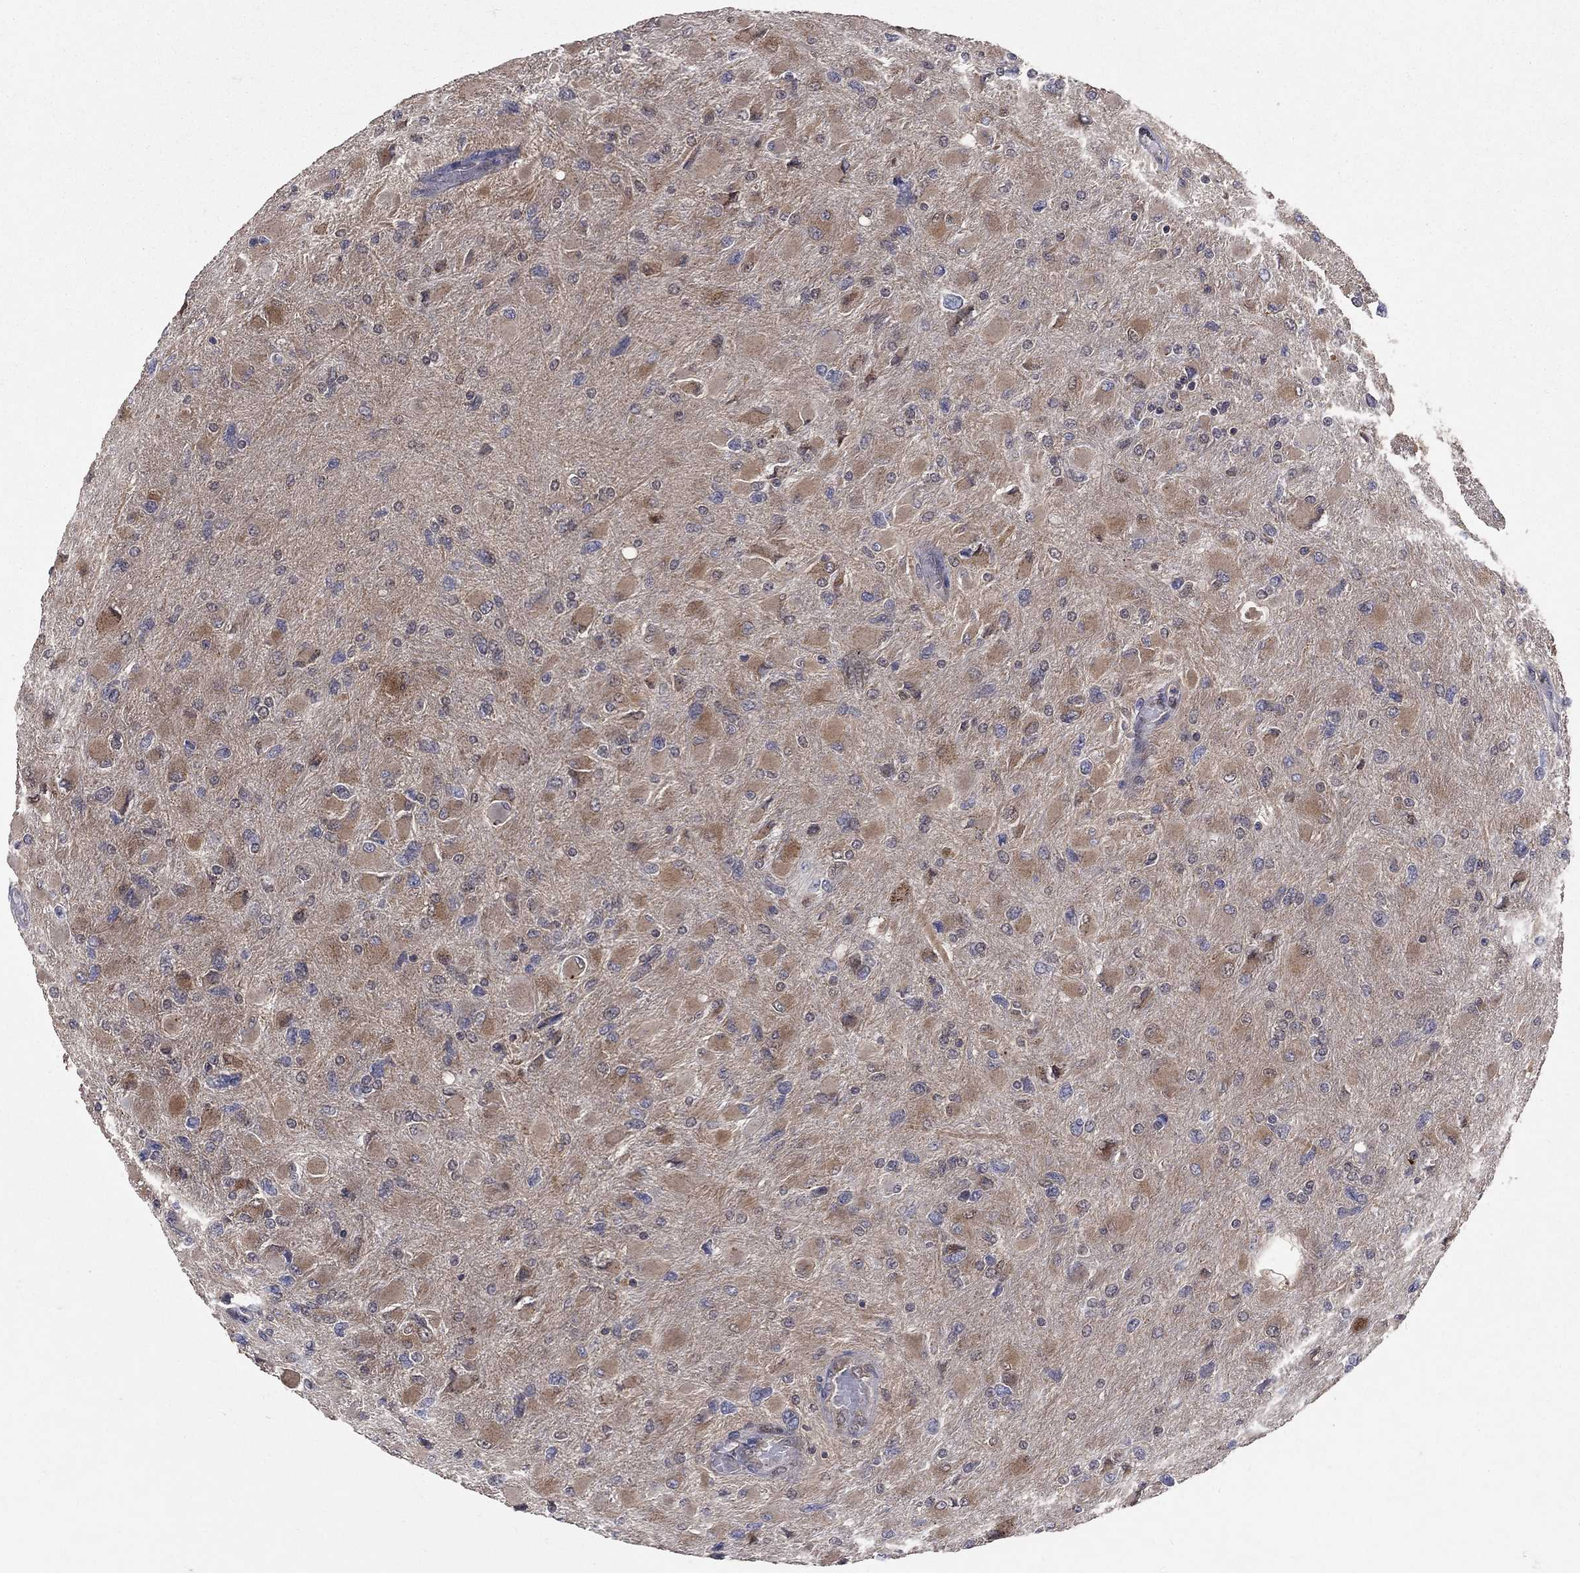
{"staining": {"intensity": "moderate", "quantity": "25%-75%", "location": "cytoplasmic/membranous"}, "tissue": "glioma", "cell_type": "Tumor cells", "image_type": "cancer", "snomed": [{"axis": "morphology", "description": "Glioma, malignant, High grade"}, {"axis": "topography", "description": "Cerebral cortex"}], "caption": "Immunohistochemistry of human malignant glioma (high-grade) exhibits medium levels of moderate cytoplasmic/membranous positivity in about 25%-75% of tumor cells.", "gene": "GMPR2", "patient": {"sex": "female", "age": 36}}